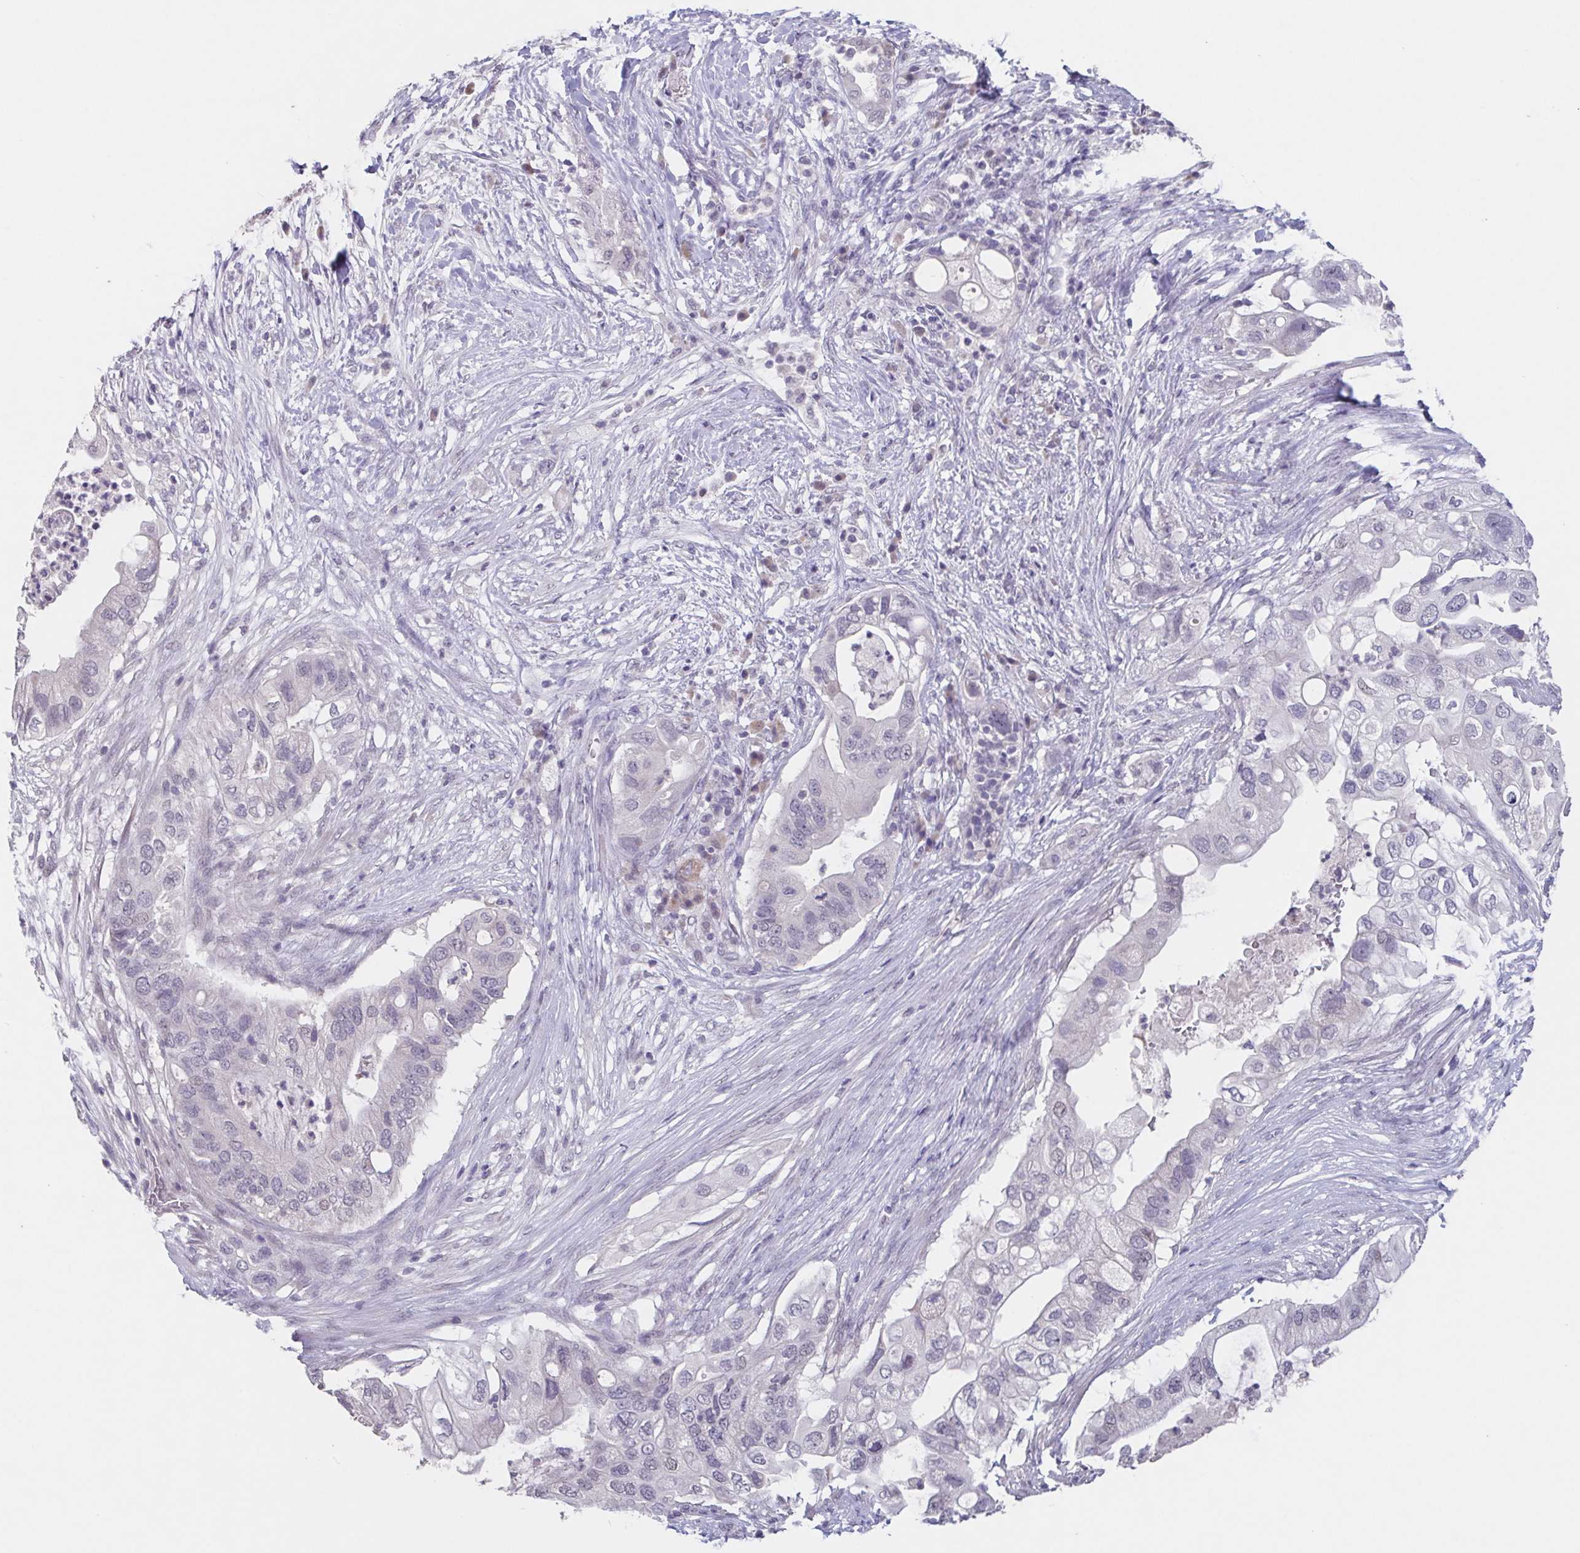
{"staining": {"intensity": "negative", "quantity": "none", "location": "none"}, "tissue": "pancreatic cancer", "cell_type": "Tumor cells", "image_type": "cancer", "snomed": [{"axis": "morphology", "description": "Adenocarcinoma, NOS"}, {"axis": "topography", "description": "Pancreas"}], "caption": "Tumor cells show no significant protein positivity in pancreatic cancer.", "gene": "GHRL", "patient": {"sex": "female", "age": 72}}